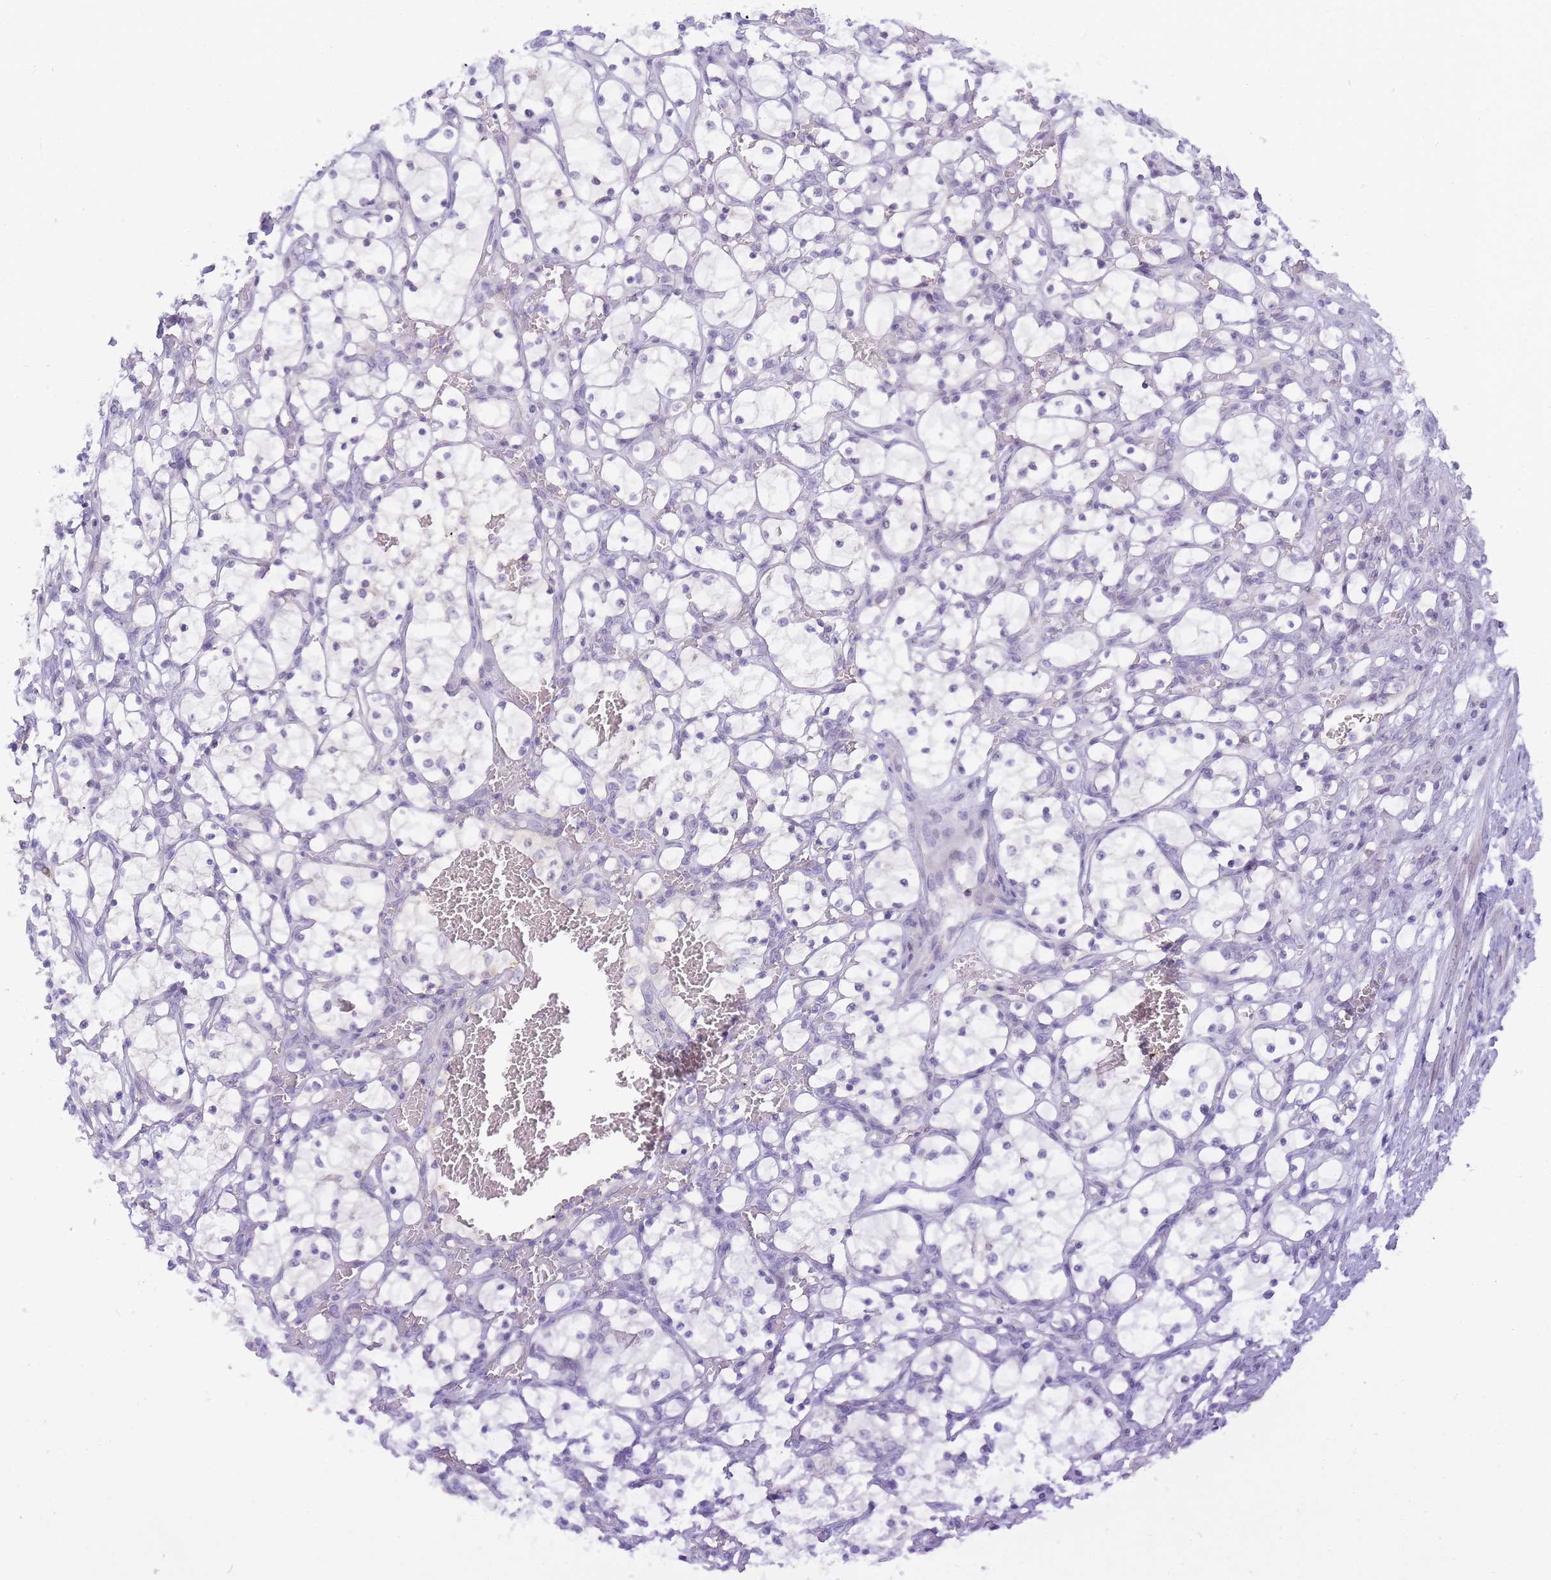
{"staining": {"intensity": "negative", "quantity": "none", "location": "none"}, "tissue": "renal cancer", "cell_type": "Tumor cells", "image_type": "cancer", "snomed": [{"axis": "morphology", "description": "Adenocarcinoma, NOS"}, {"axis": "topography", "description": "Kidney"}], "caption": "IHC photomicrograph of neoplastic tissue: renal adenocarcinoma stained with DAB (3,3'-diaminobenzidine) demonstrates no significant protein positivity in tumor cells. (DAB IHC, high magnification).", "gene": "RRAD", "patient": {"sex": "female", "age": 69}}